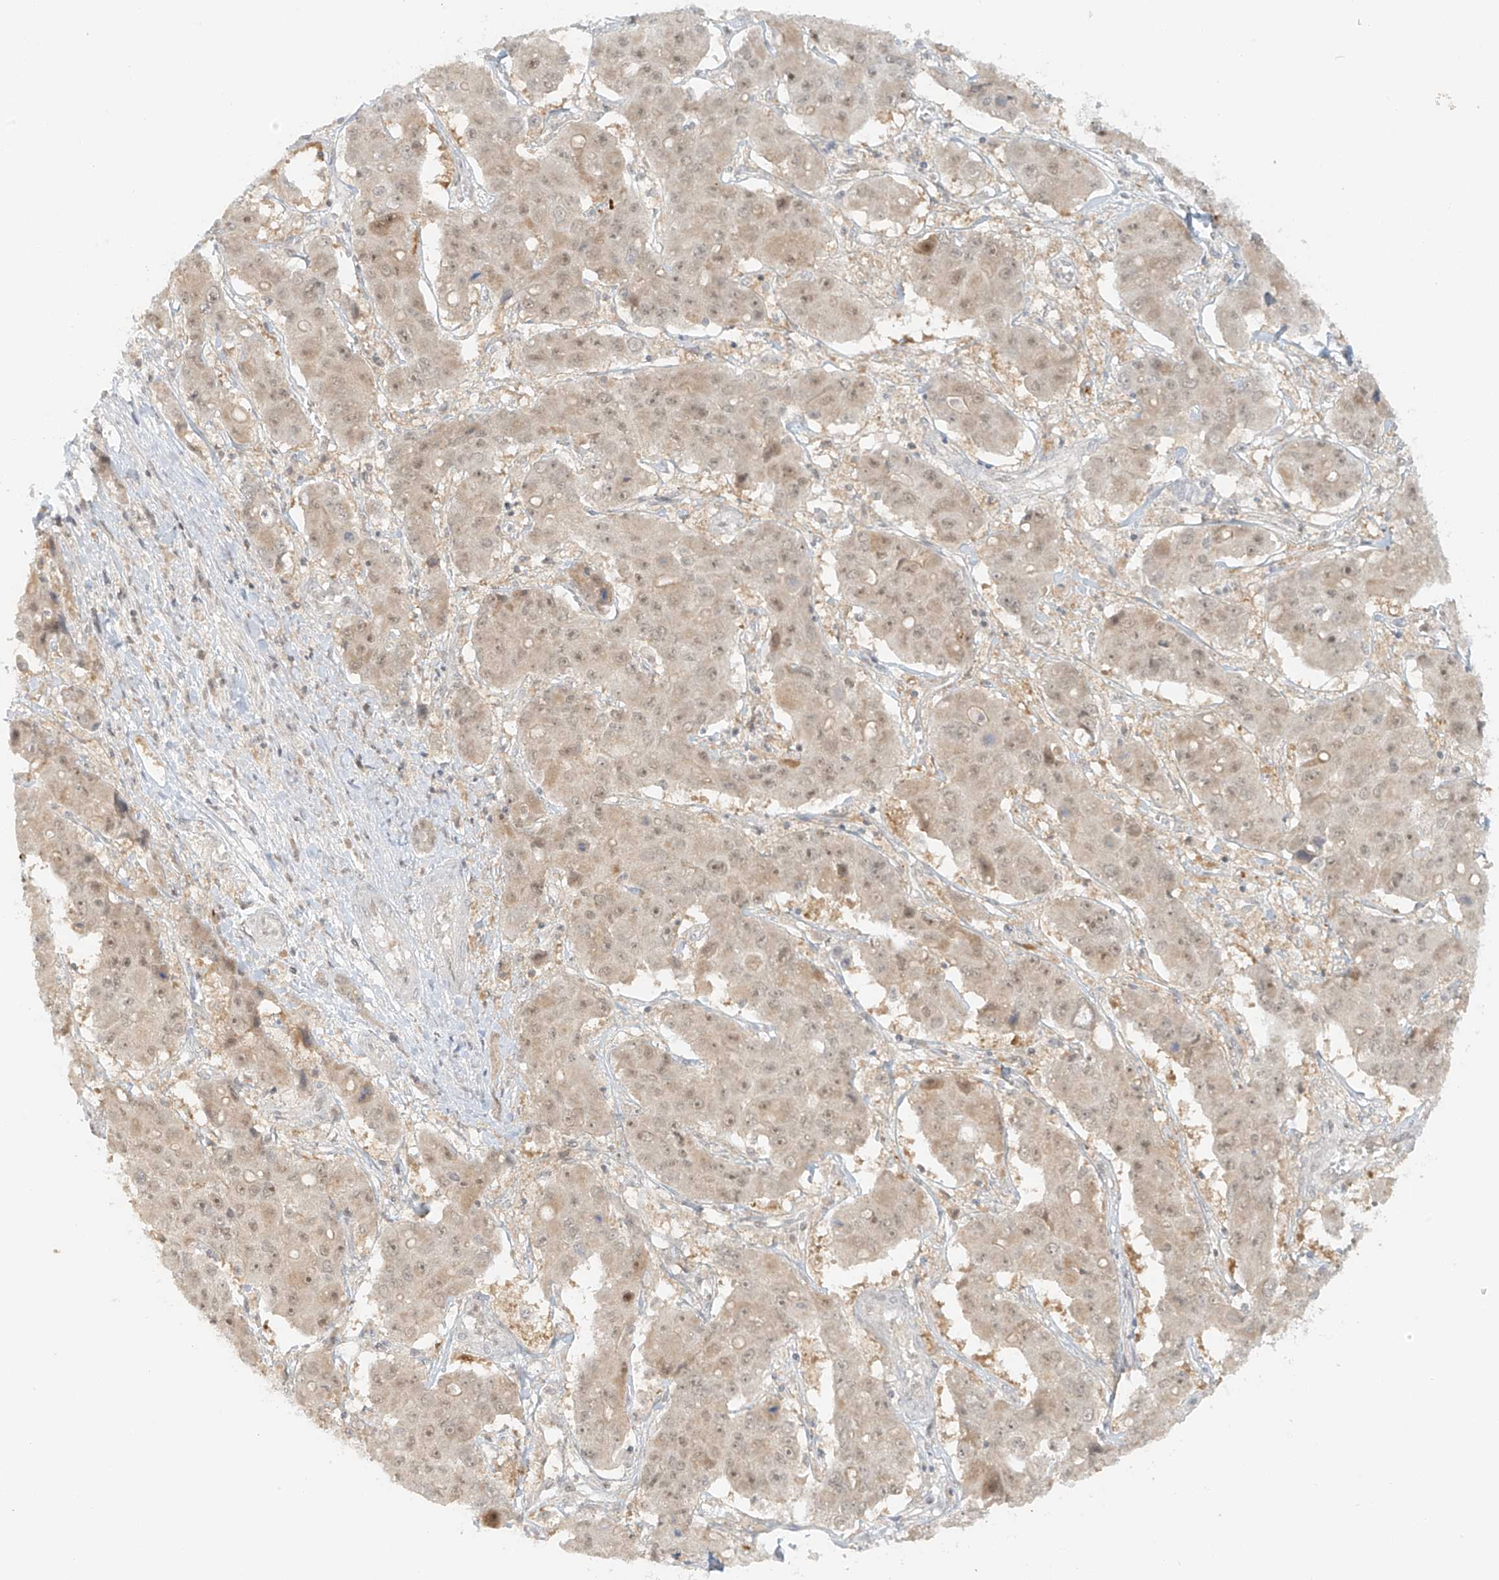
{"staining": {"intensity": "weak", "quantity": ">75%", "location": "cytoplasmic/membranous,nuclear"}, "tissue": "liver cancer", "cell_type": "Tumor cells", "image_type": "cancer", "snomed": [{"axis": "morphology", "description": "Cholangiocarcinoma"}, {"axis": "topography", "description": "Liver"}], "caption": "DAB immunohistochemical staining of human cholangiocarcinoma (liver) reveals weak cytoplasmic/membranous and nuclear protein staining in approximately >75% of tumor cells.", "gene": "MIPEP", "patient": {"sex": "male", "age": 67}}